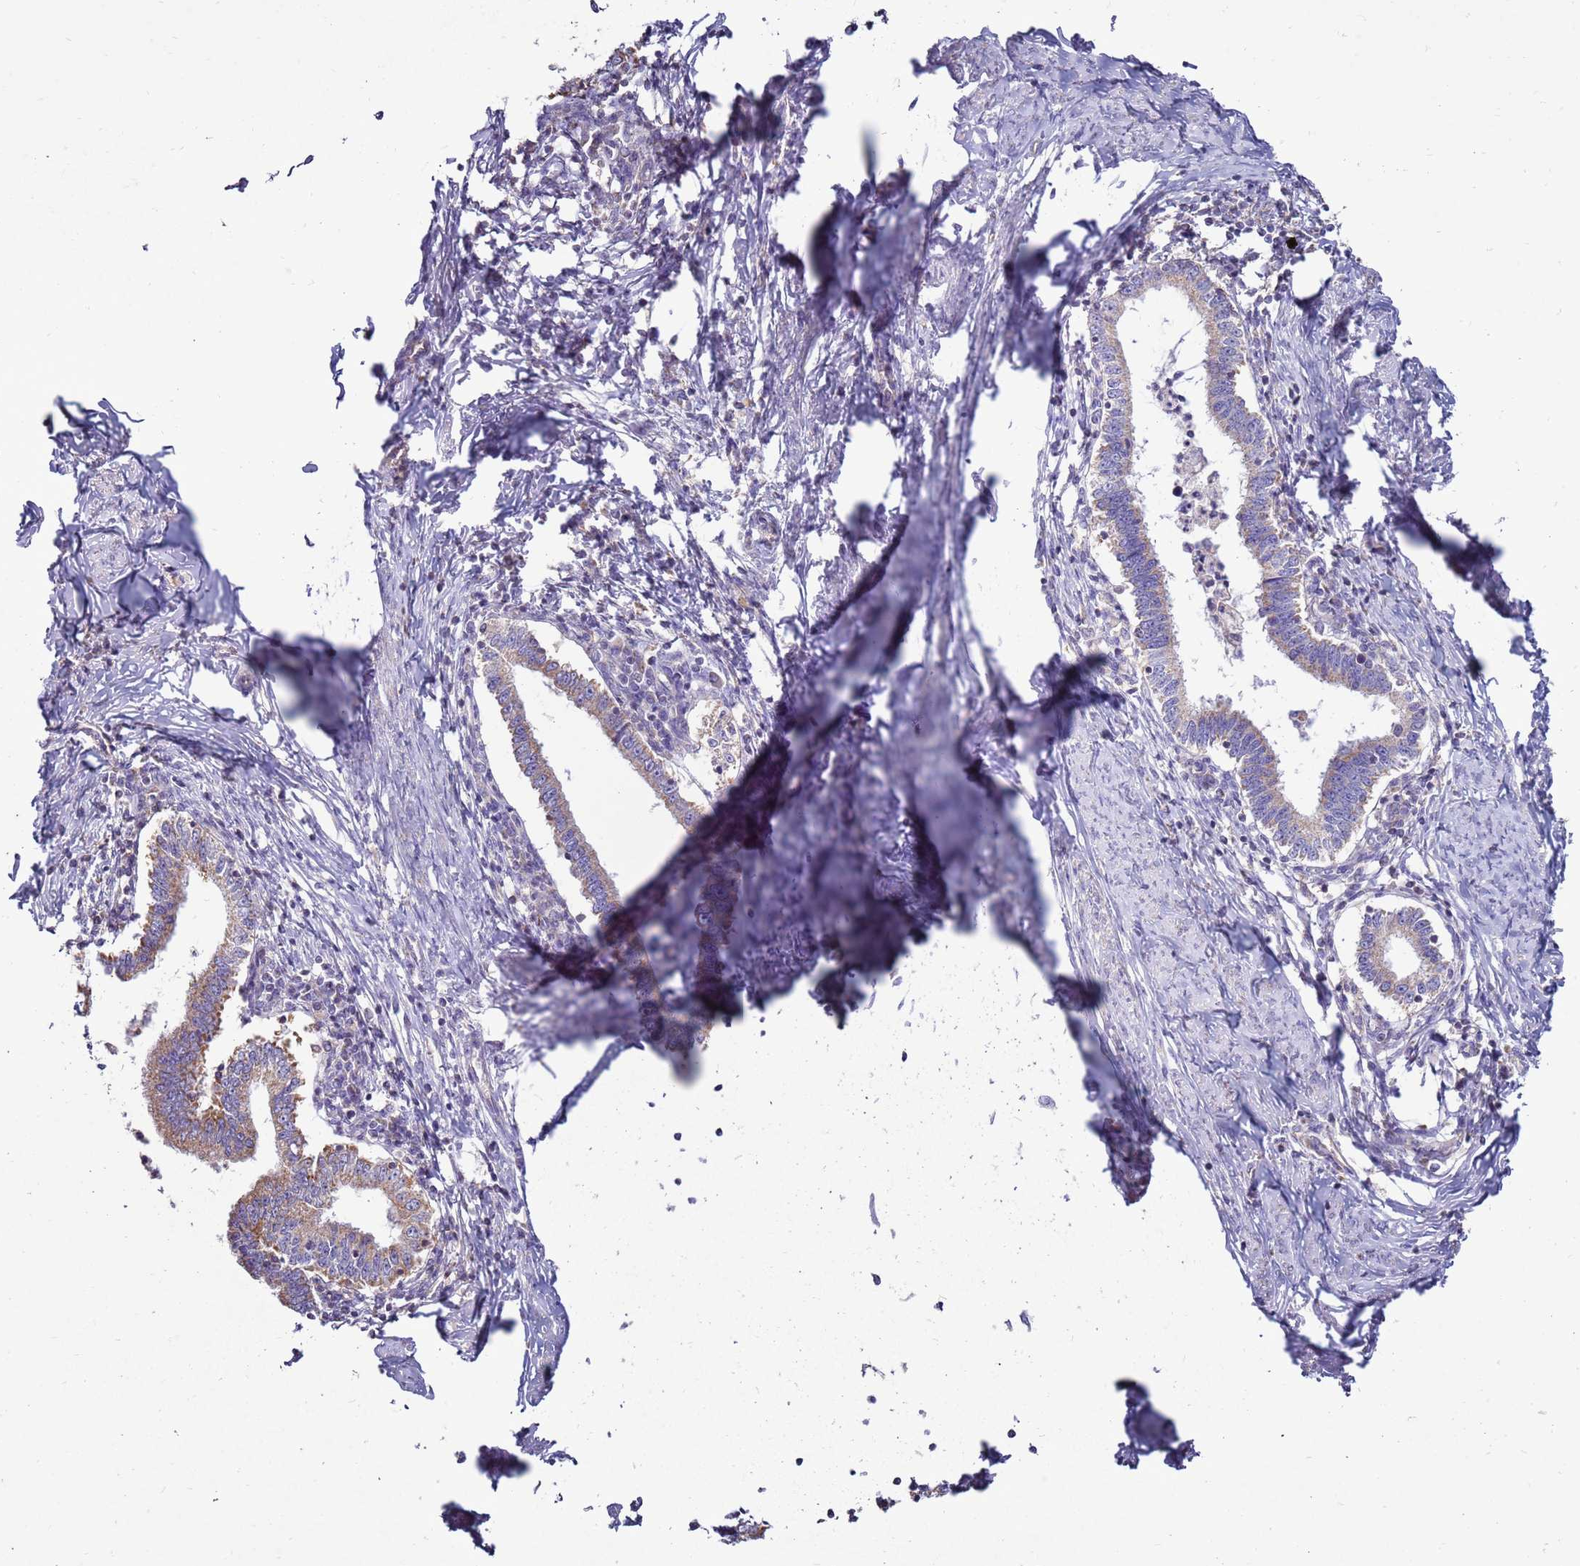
{"staining": {"intensity": "moderate", "quantity": ">75%", "location": "cytoplasmic/membranous"}, "tissue": "cervical cancer", "cell_type": "Tumor cells", "image_type": "cancer", "snomed": [{"axis": "morphology", "description": "Adenocarcinoma, NOS"}, {"axis": "topography", "description": "Cervix"}], "caption": "Moderate cytoplasmic/membranous expression for a protein is appreciated in approximately >75% of tumor cells of cervical cancer (adenocarcinoma) using immunohistochemistry (IHC).", "gene": "TRAPPC4", "patient": {"sex": "female", "age": 36}}